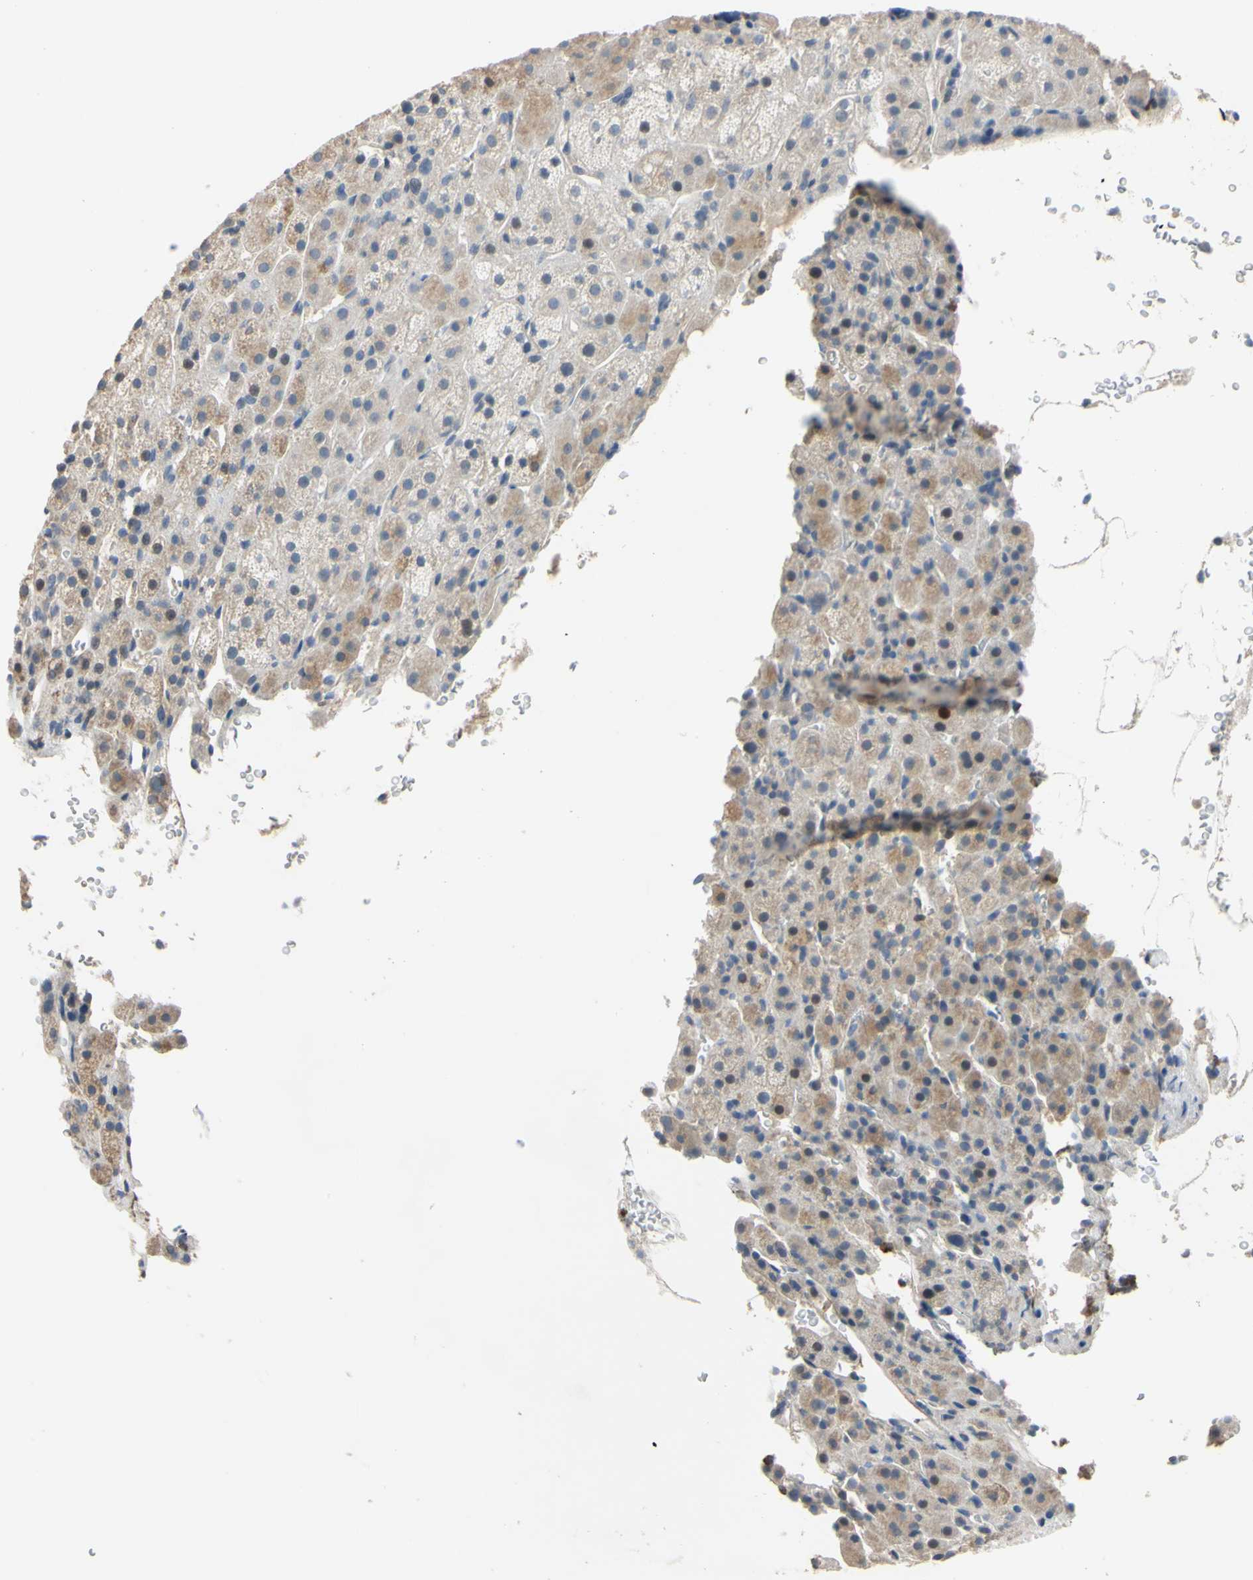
{"staining": {"intensity": "negative", "quantity": "none", "location": "none"}, "tissue": "adrenal gland", "cell_type": "Glandular cells", "image_type": "normal", "snomed": [{"axis": "morphology", "description": "Normal tissue, NOS"}, {"axis": "topography", "description": "Adrenal gland"}], "caption": "IHC micrograph of unremarkable adrenal gland: human adrenal gland stained with DAB shows no significant protein positivity in glandular cells.", "gene": "LHX9", "patient": {"sex": "female", "age": 57}}